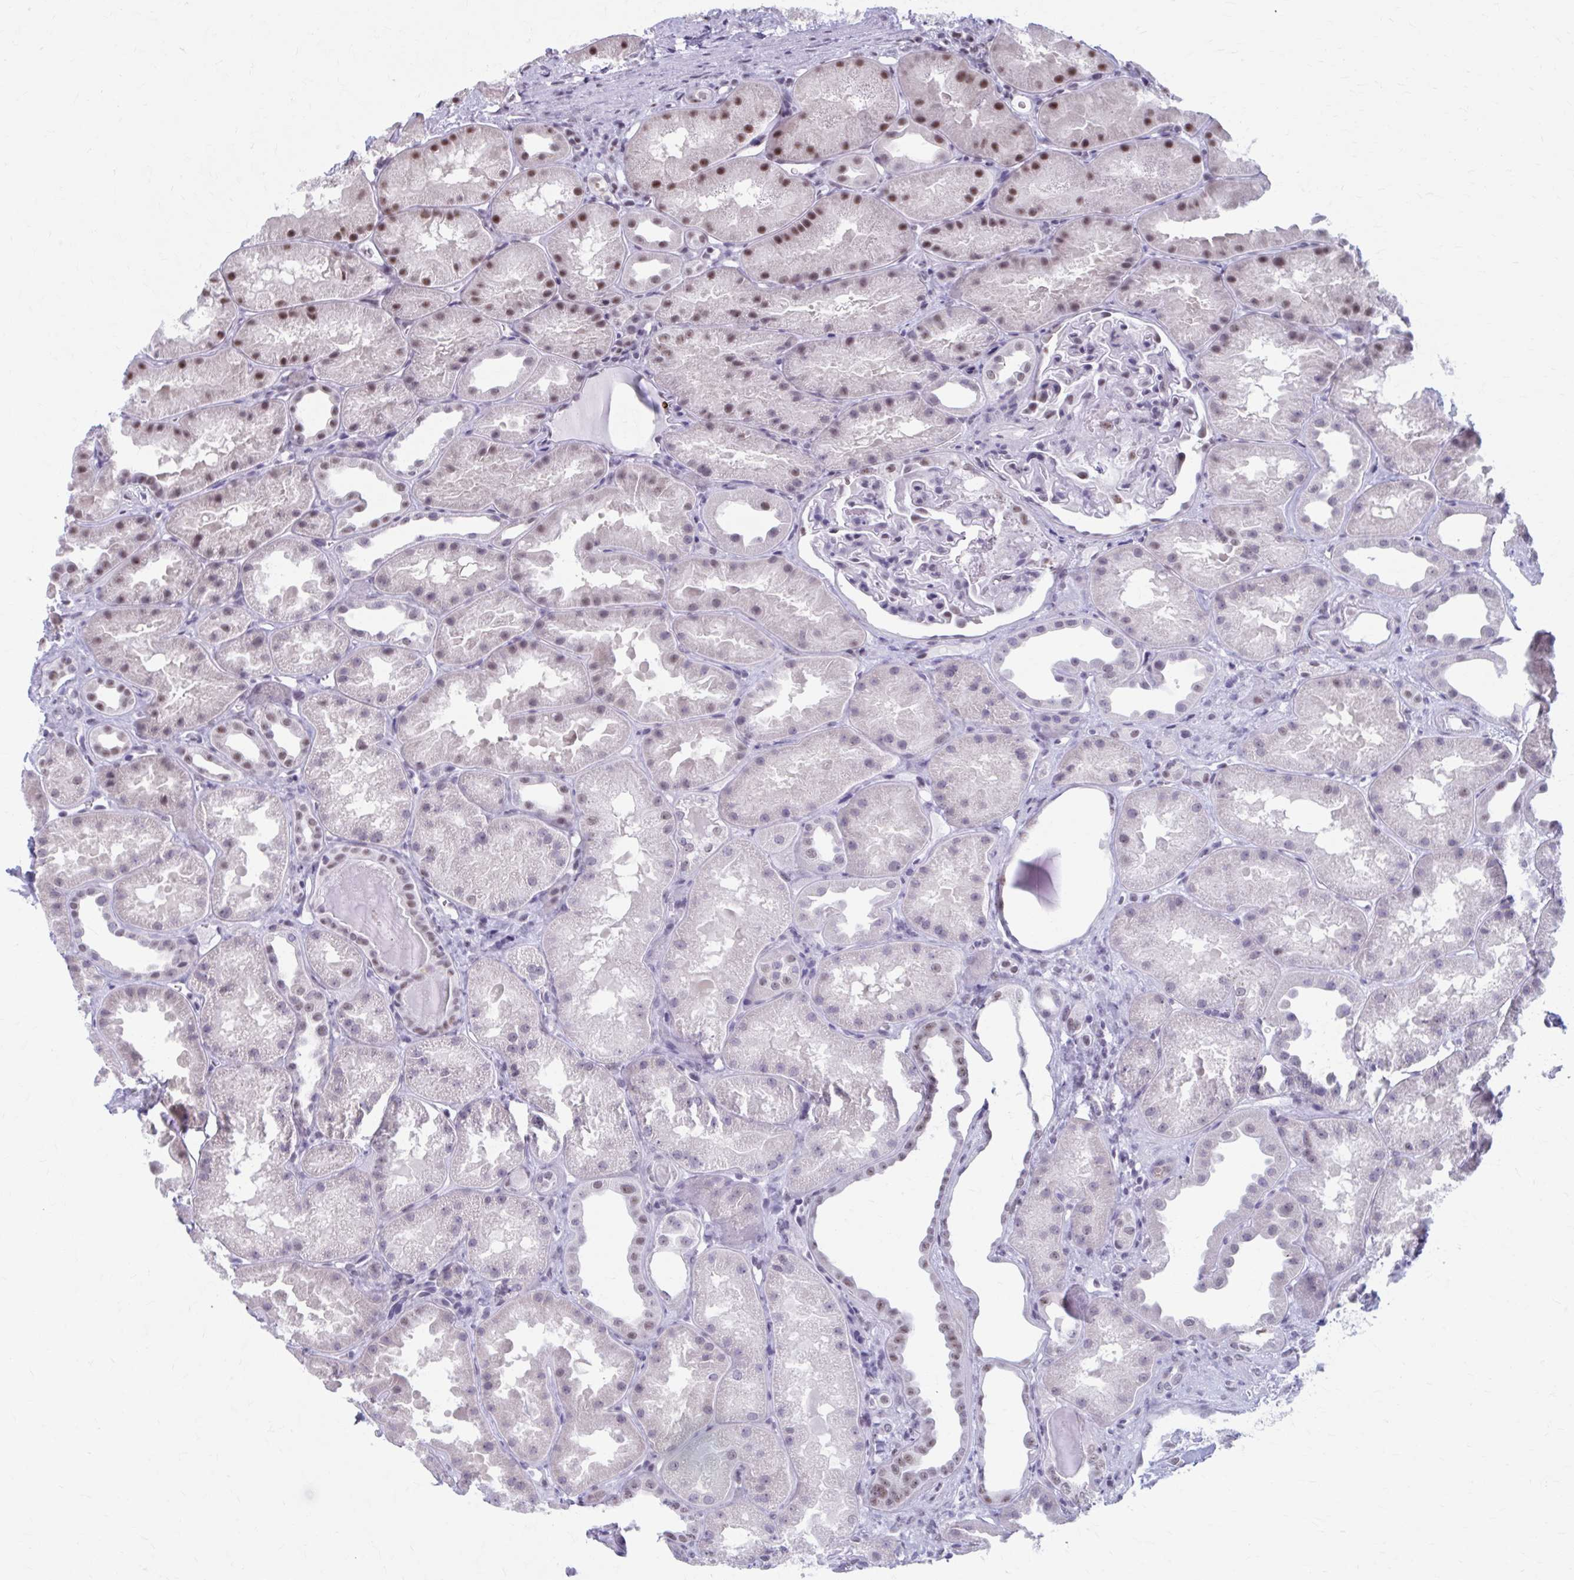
{"staining": {"intensity": "negative", "quantity": "none", "location": "none"}, "tissue": "kidney", "cell_type": "Cells in glomeruli", "image_type": "normal", "snomed": [{"axis": "morphology", "description": "Normal tissue, NOS"}, {"axis": "topography", "description": "Kidney"}], "caption": "Protein analysis of unremarkable kidney shows no significant expression in cells in glomeruli.", "gene": "CCDC105", "patient": {"sex": "male", "age": 61}}